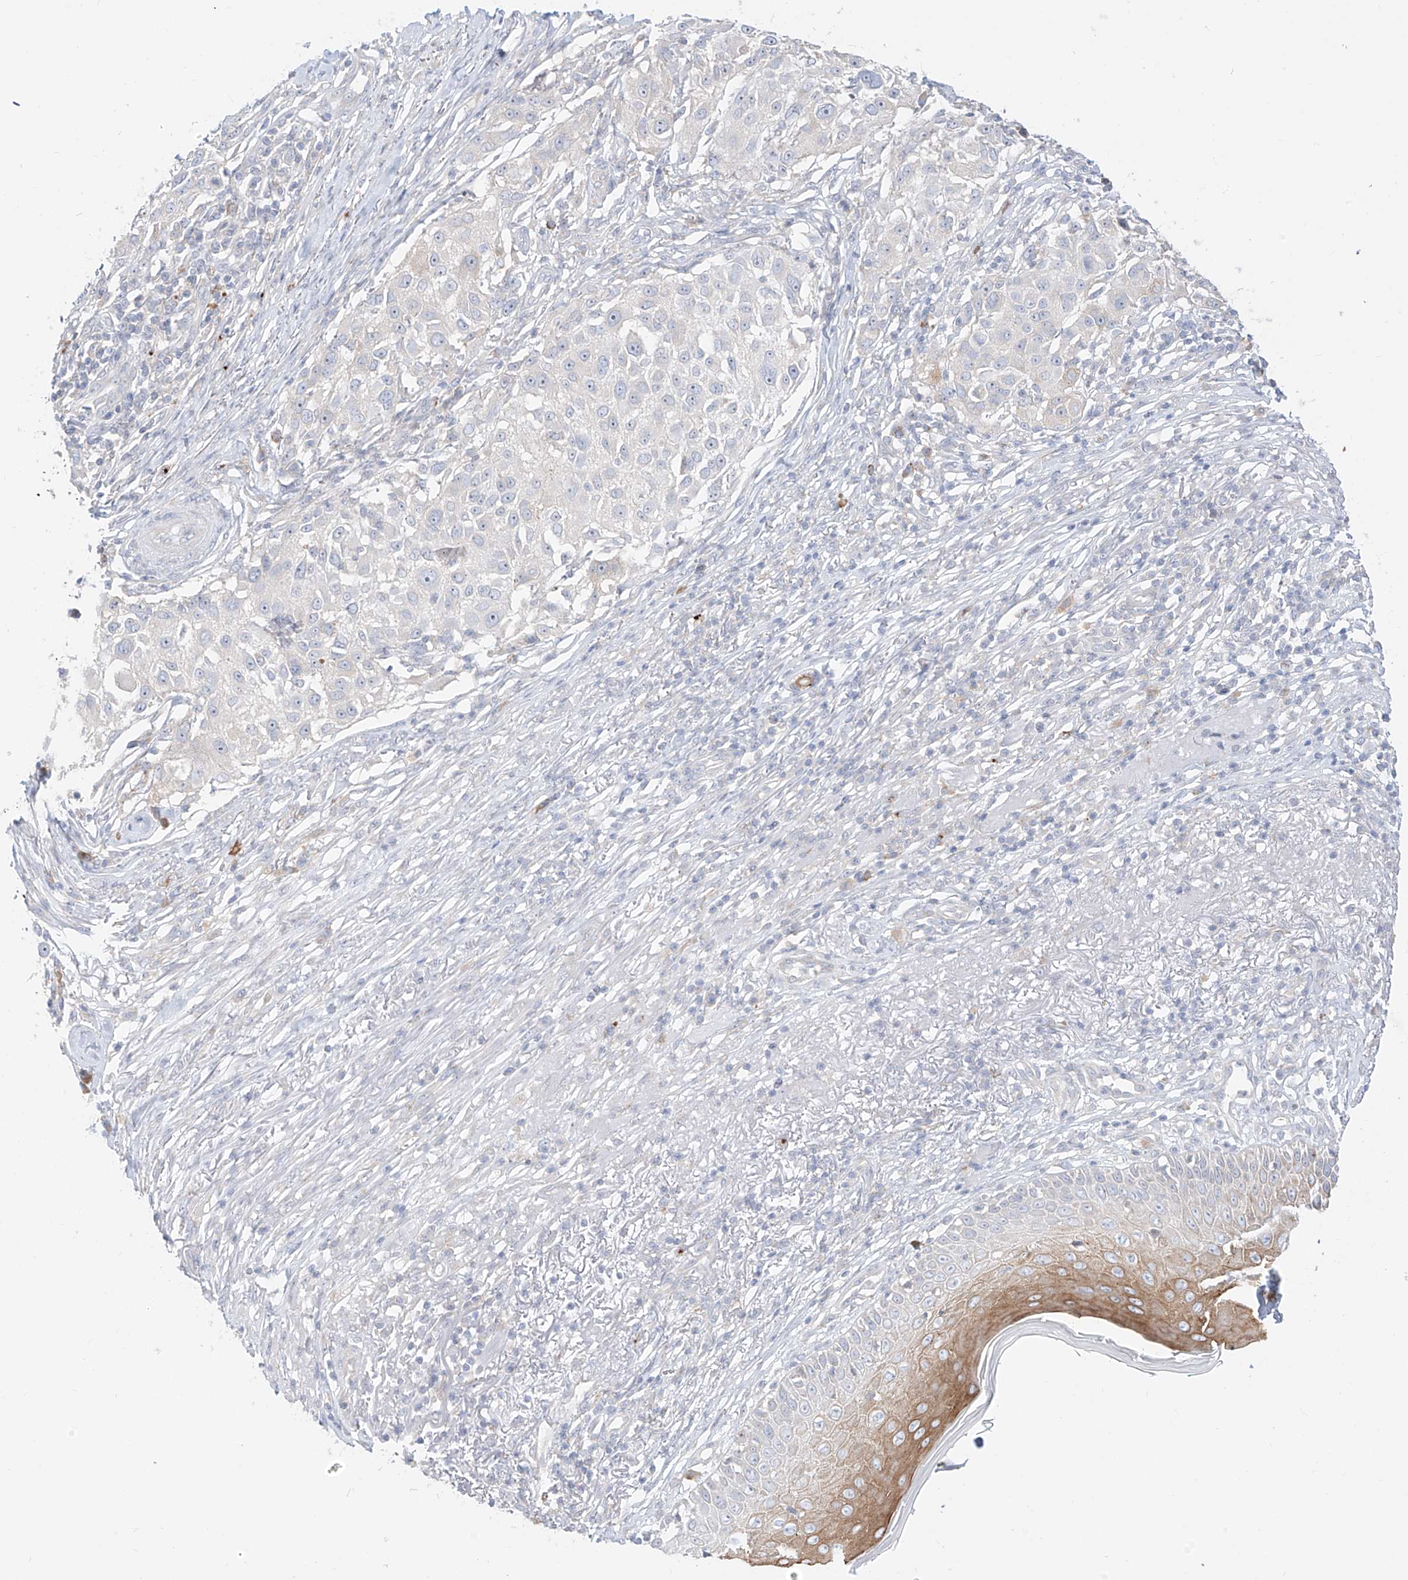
{"staining": {"intensity": "negative", "quantity": "none", "location": "none"}, "tissue": "melanoma", "cell_type": "Tumor cells", "image_type": "cancer", "snomed": [{"axis": "morphology", "description": "Necrosis, NOS"}, {"axis": "morphology", "description": "Malignant melanoma, NOS"}, {"axis": "topography", "description": "Skin"}], "caption": "Human malignant melanoma stained for a protein using IHC shows no staining in tumor cells.", "gene": "SYTL3", "patient": {"sex": "female", "age": 87}}